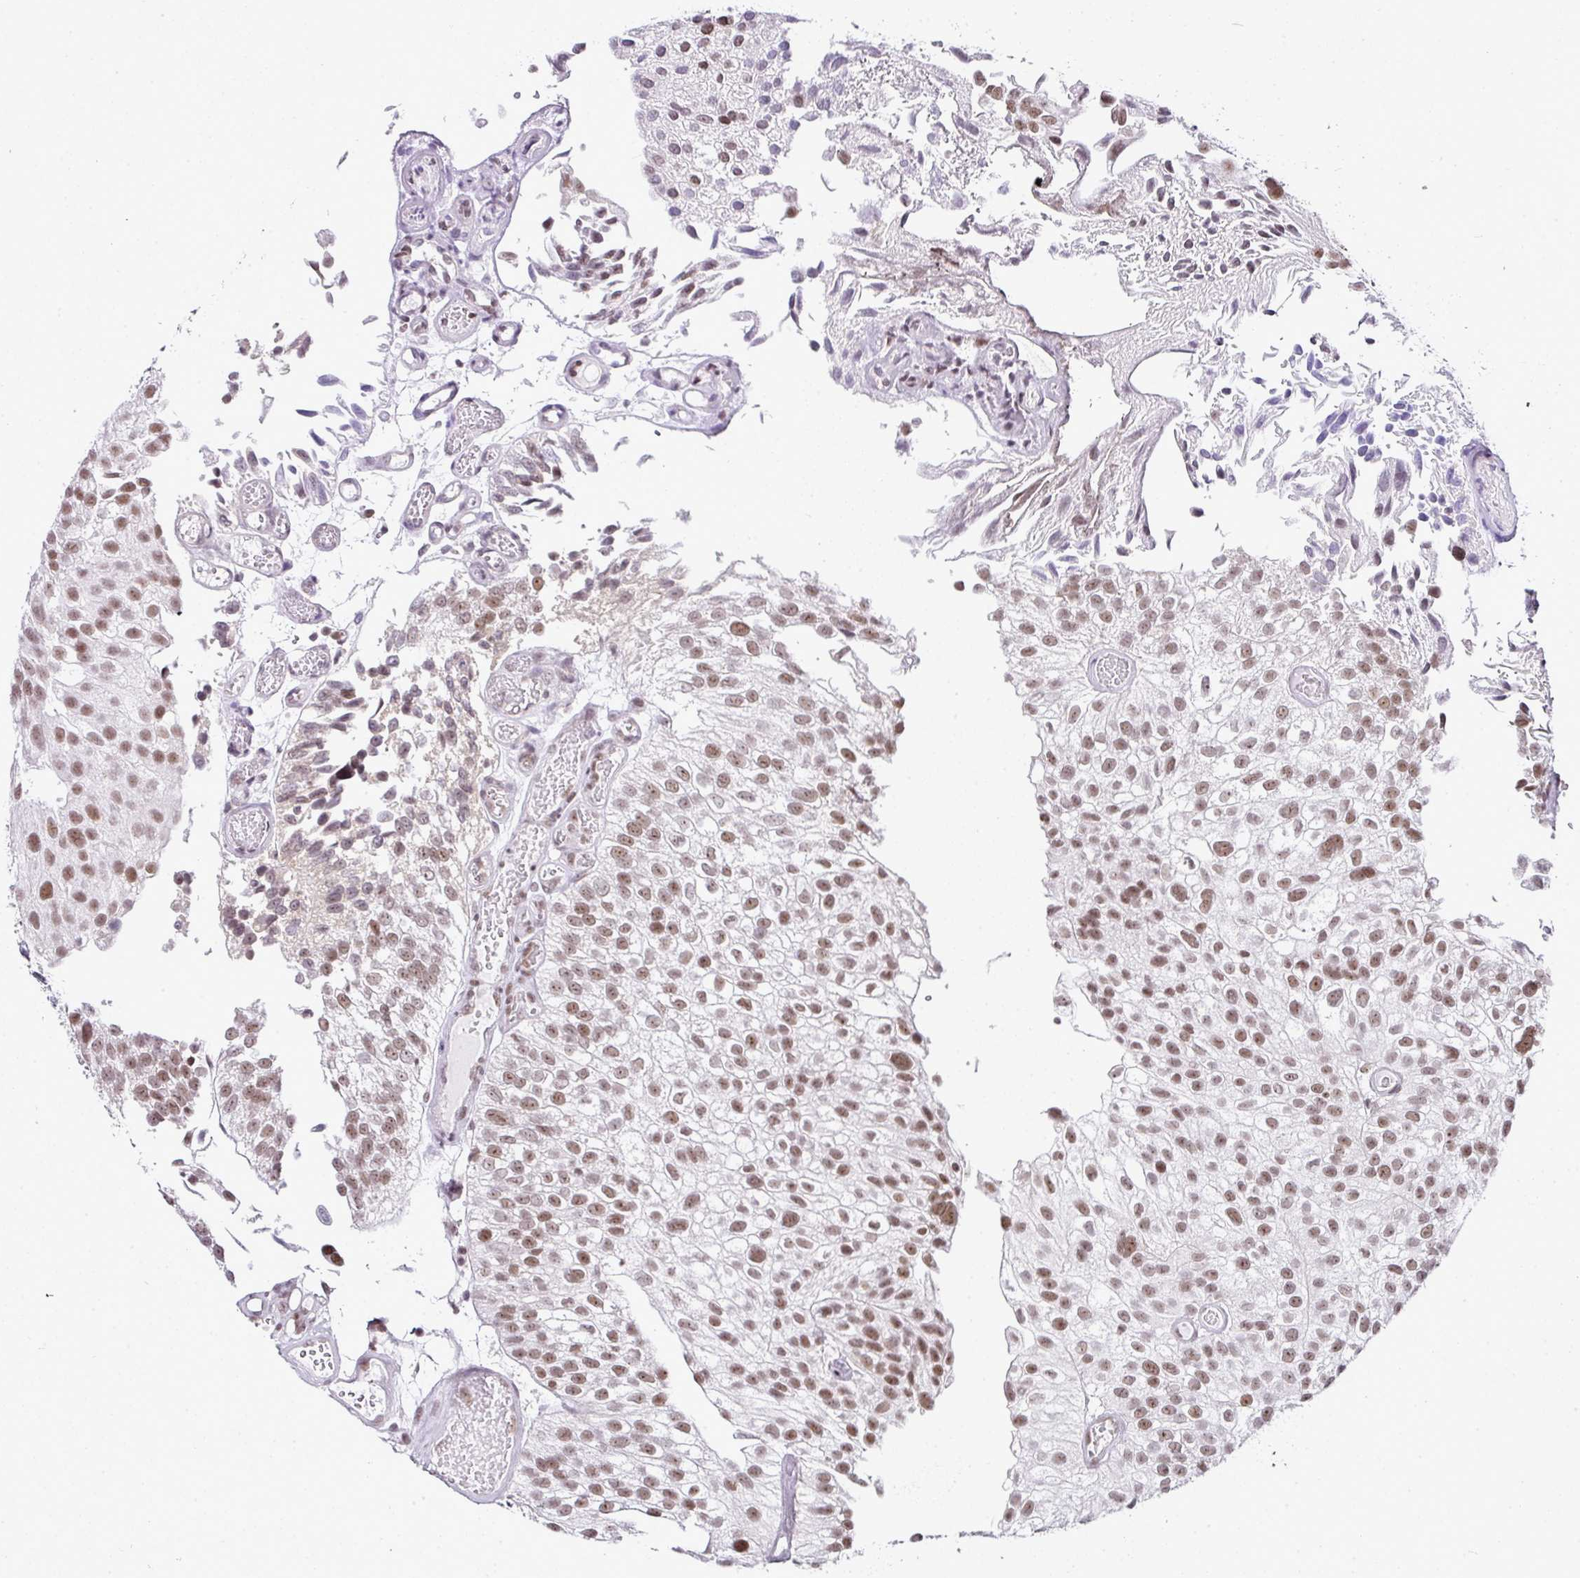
{"staining": {"intensity": "moderate", "quantity": ">75%", "location": "nuclear"}, "tissue": "urothelial cancer", "cell_type": "Tumor cells", "image_type": "cancer", "snomed": [{"axis": "morphology", "description": "Urothelial carcinoma, NOS"}, {"axis": "topography", "description": "Urinary bladder"}], "caption": "Tumor cells show medium levels of moderate nuclear staining in about >75% of cells in human urothelial cancer.", "gene": "FAM32A", "patient": {"sex": "male", "age": 87}}